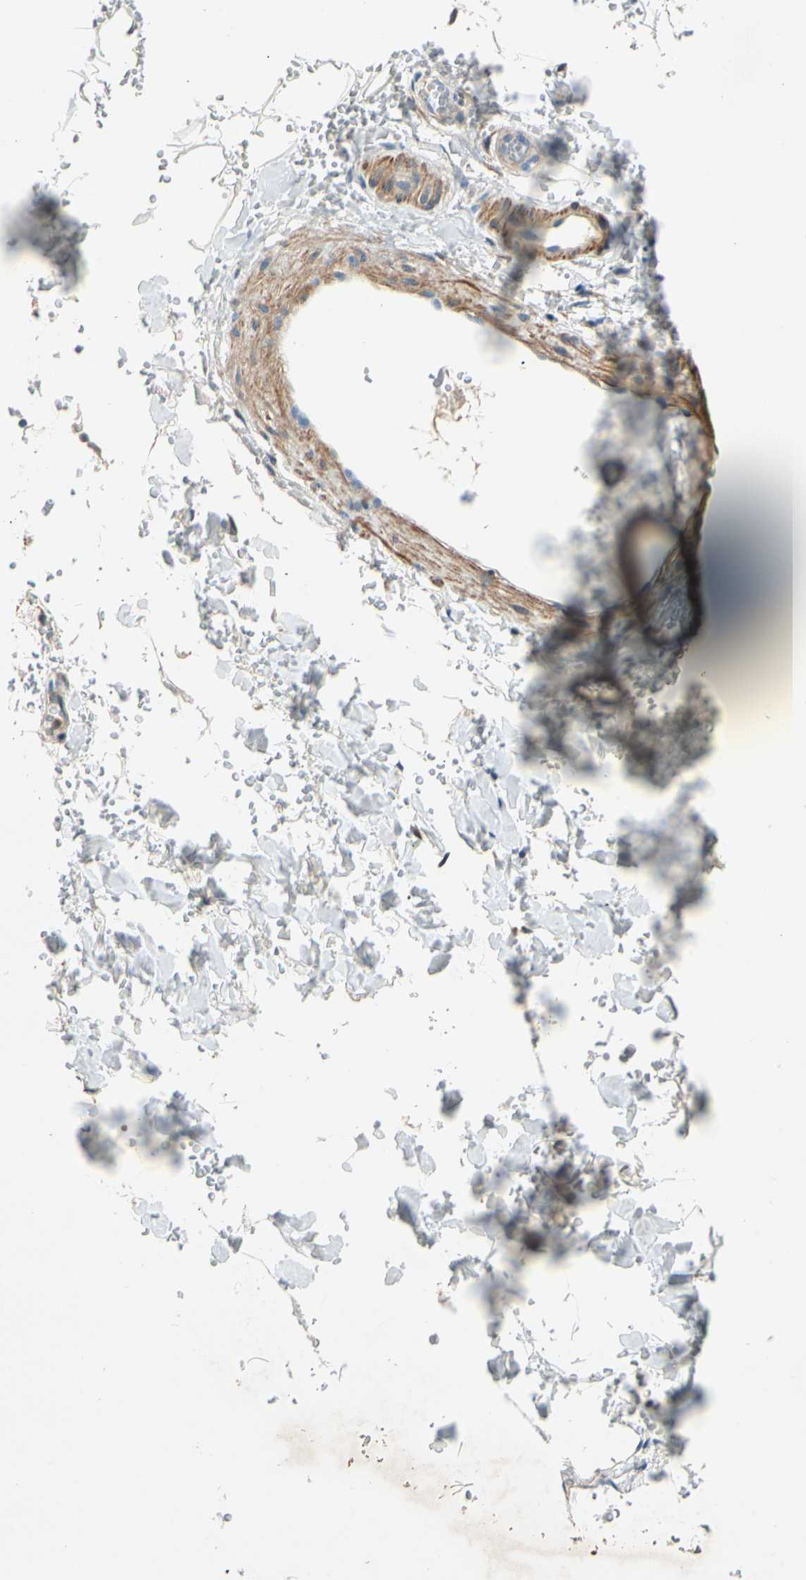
{"staining": {"intensity": "negative", "quantity": "none", "location": "none"}, "tissue": "adipose tissue", "cell_type": "Adipocytes", "image_type": "normal", "snomed": [{"axis": "morphology", "description": "Normal tissue, NOS"}, {"axis": "morphology", "description": "Carcinoma, NOS"}, {"axis": "topography", "description": "Pancreas"}, {"axis": "topography", "description": "Peripheral nerve tissue"}], "caption": "The micrograph exhibits no significant staining in adipocytes of adipose tissue.", "gene": "WIPI1", "patient": {"sex": "female", "age": 29}}